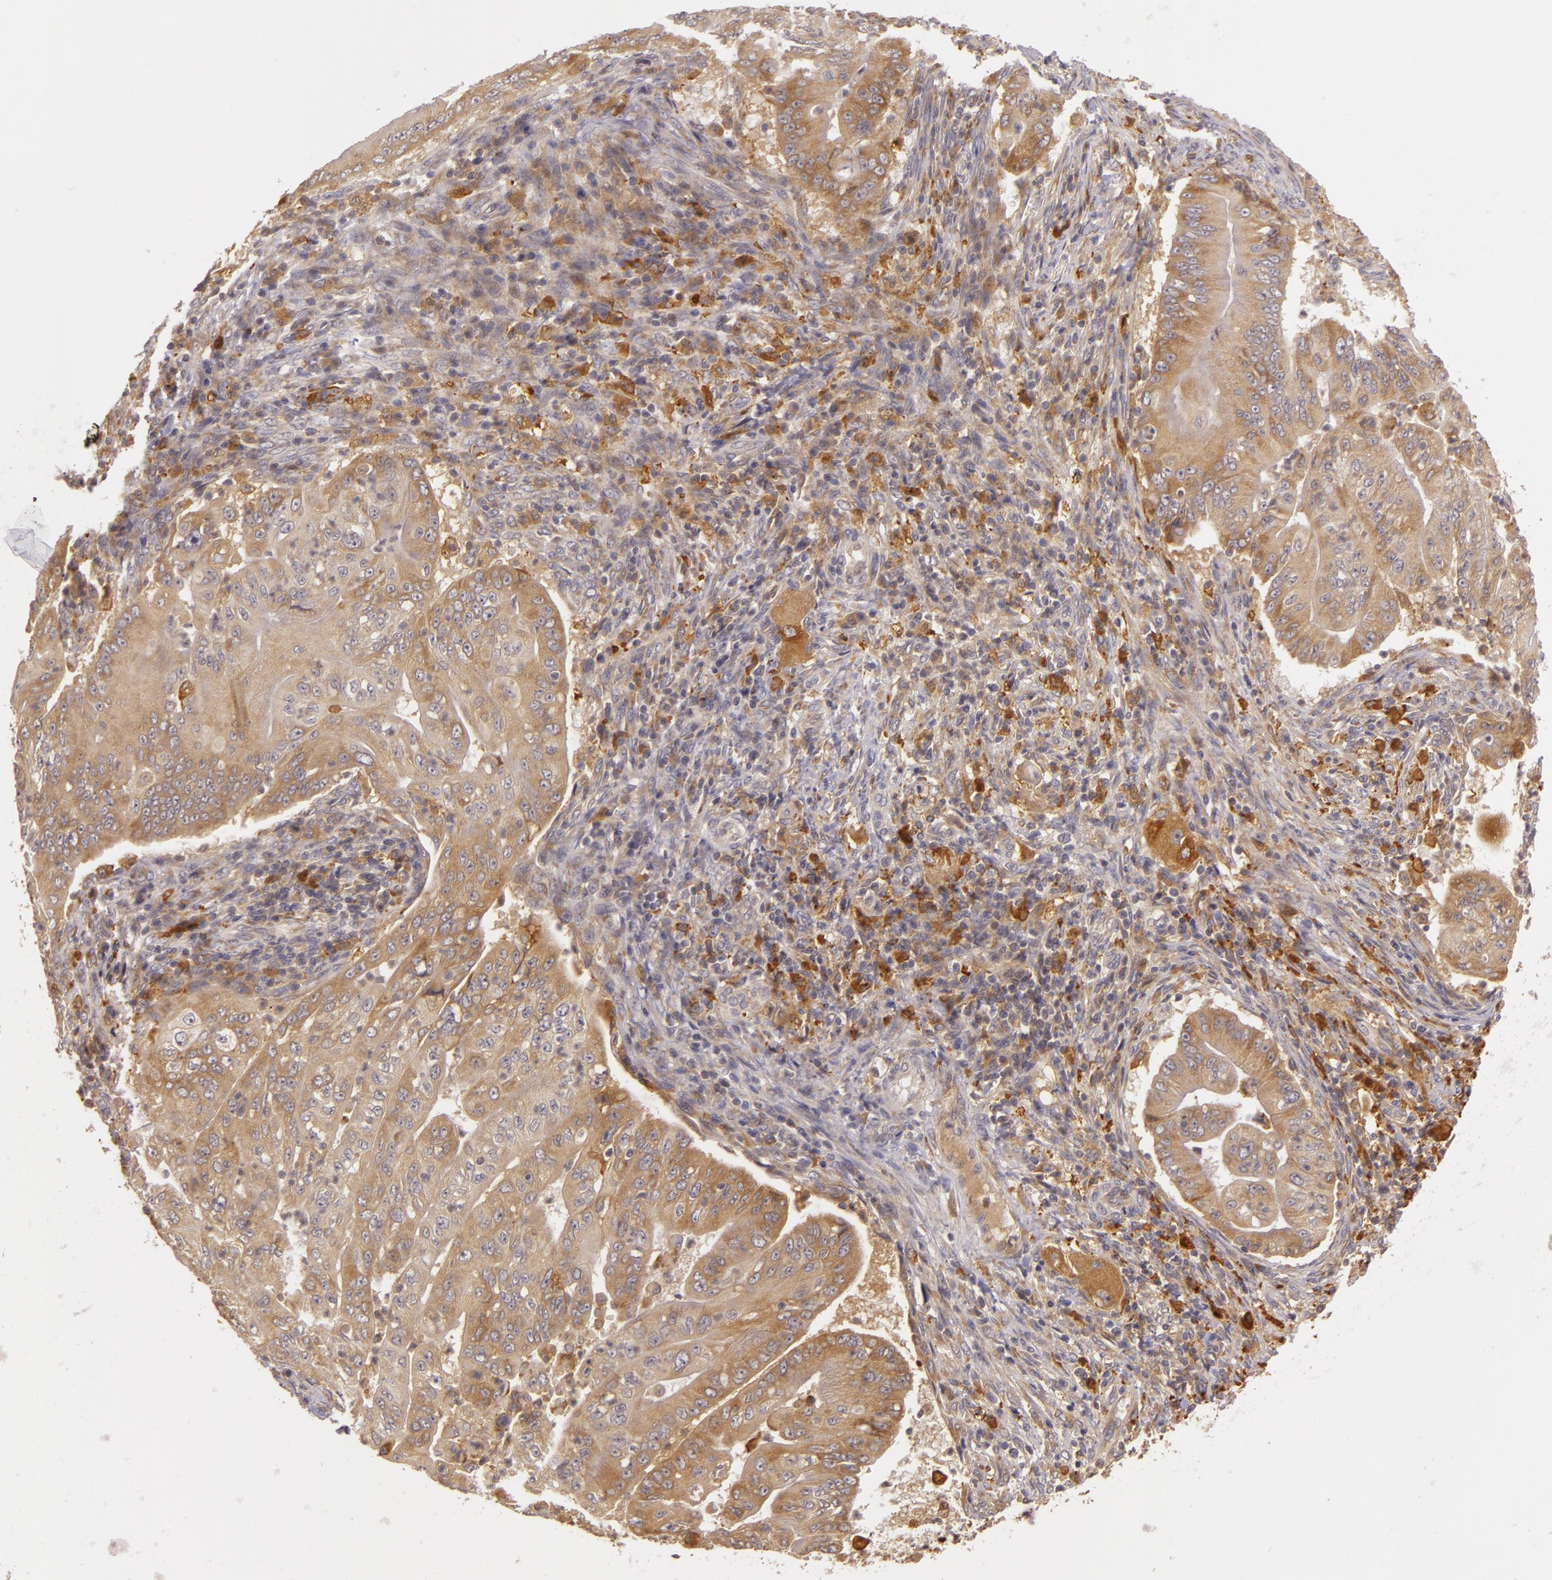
{"staining": {"intensity": "negative", "quantity": "none", "location": "none"}, "tissue": "pancreatic cancer", "cell_type": "Tumor cells", "image_type": "cancer", "snomed": [{"axis": "morphology", "description": "Adenocarcinoma, NOS"}, {"axis": "topography", "description": "Pancreas"}], "caption": "Adenocarcinoma (pancreatic) was stained to show a protein in brown. There is no significant staining in tumor cells.", "gene": "PPP1R3F", "patient": {"sex": "male", "age": 62}}